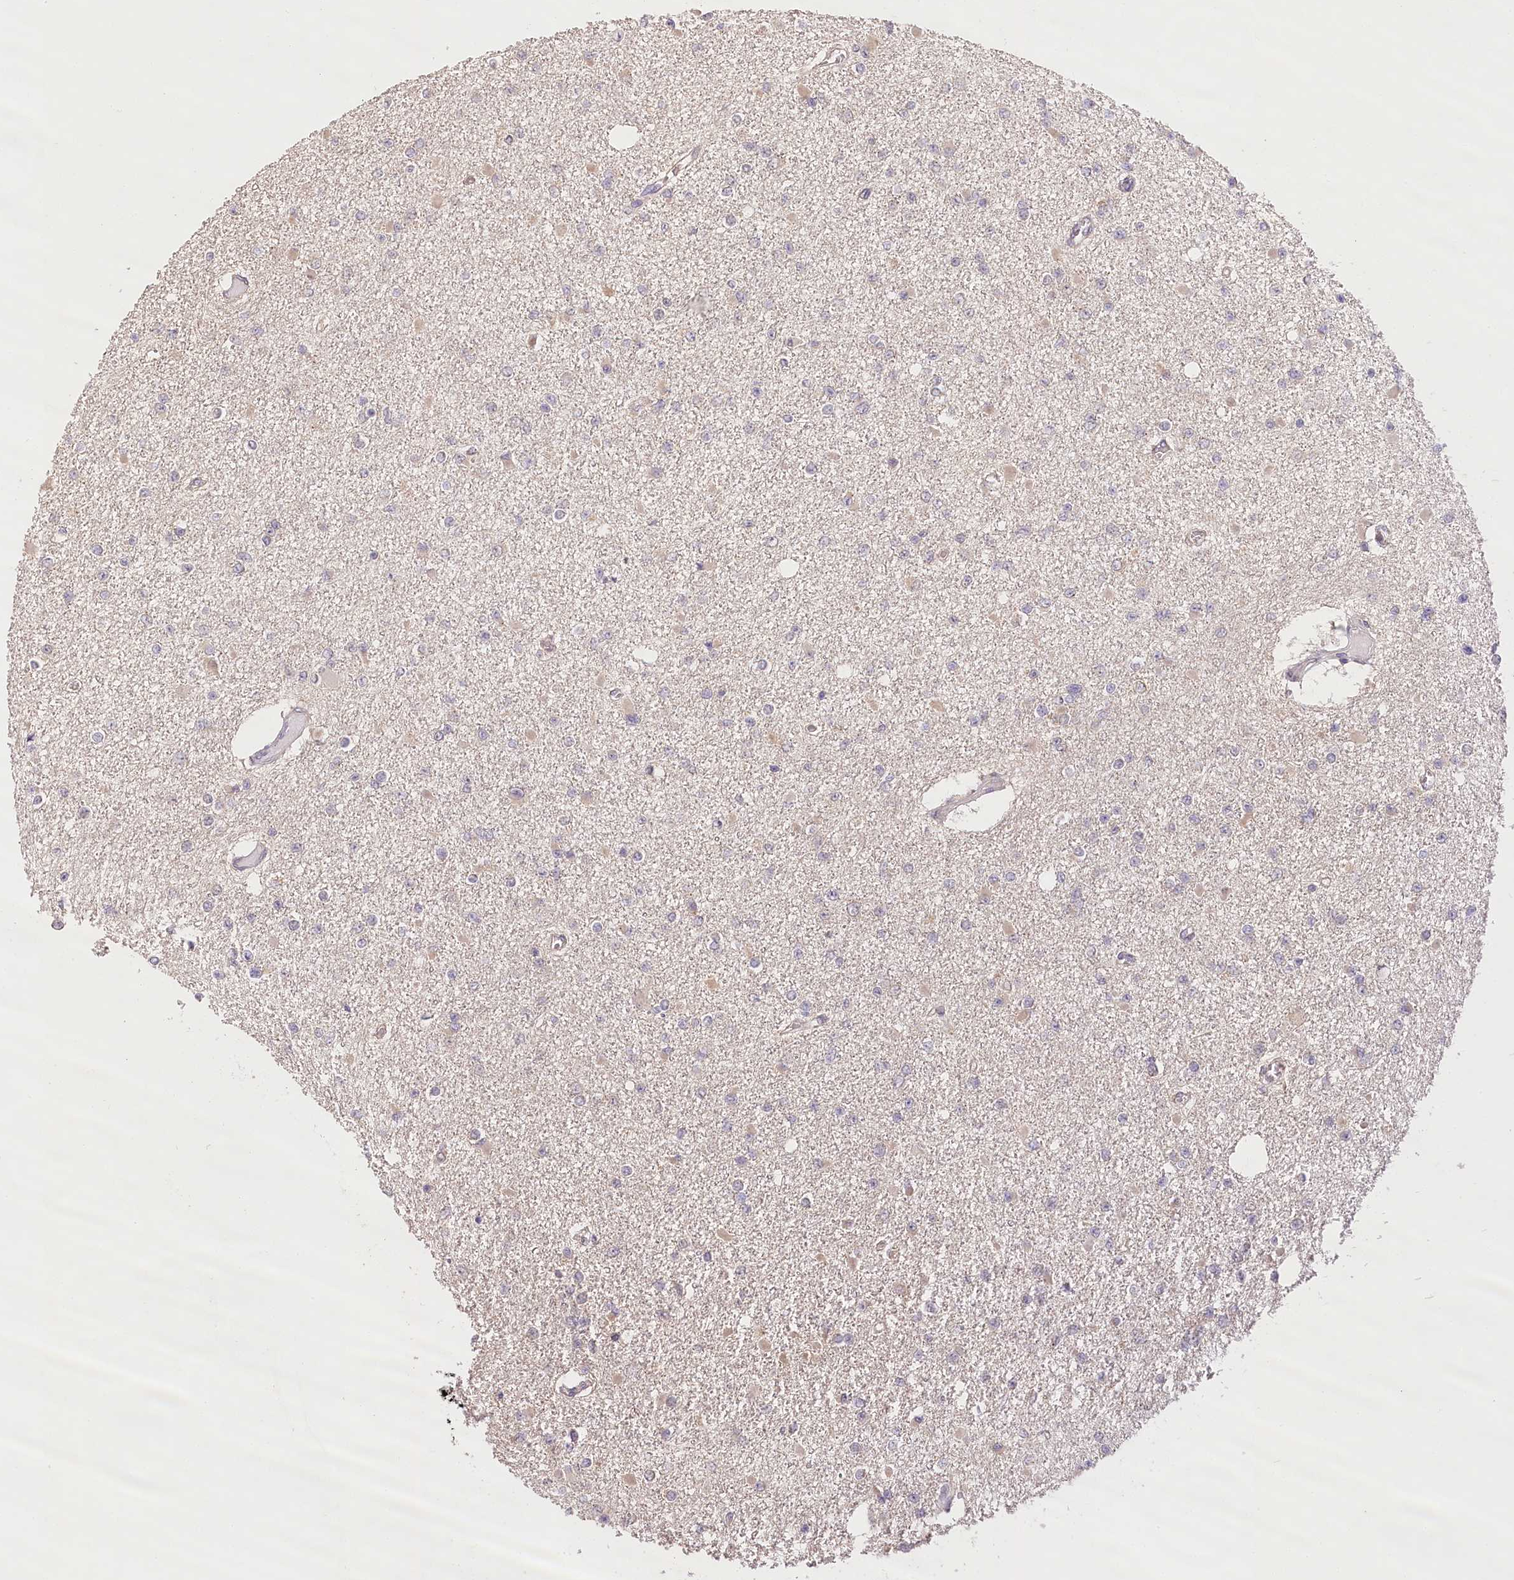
{"staining": {"intensity": "negative", "quantity": "none", "location": "none"}, "tissue": "glioma", "cell_type": "Tumor cells", "image_type": "cancer", "snomed": [{"axis": "morphology", "description": "Glioma, malignant, Low grade"}, {"axis": "topography", "description": "Brain"}], "caption": "High power microscopy image of an IHC photomicrograph of glioma, revealing no significant staining in tumor cells.", "gene": "LSS", "patient": {"sex": "female", "age": 22}}